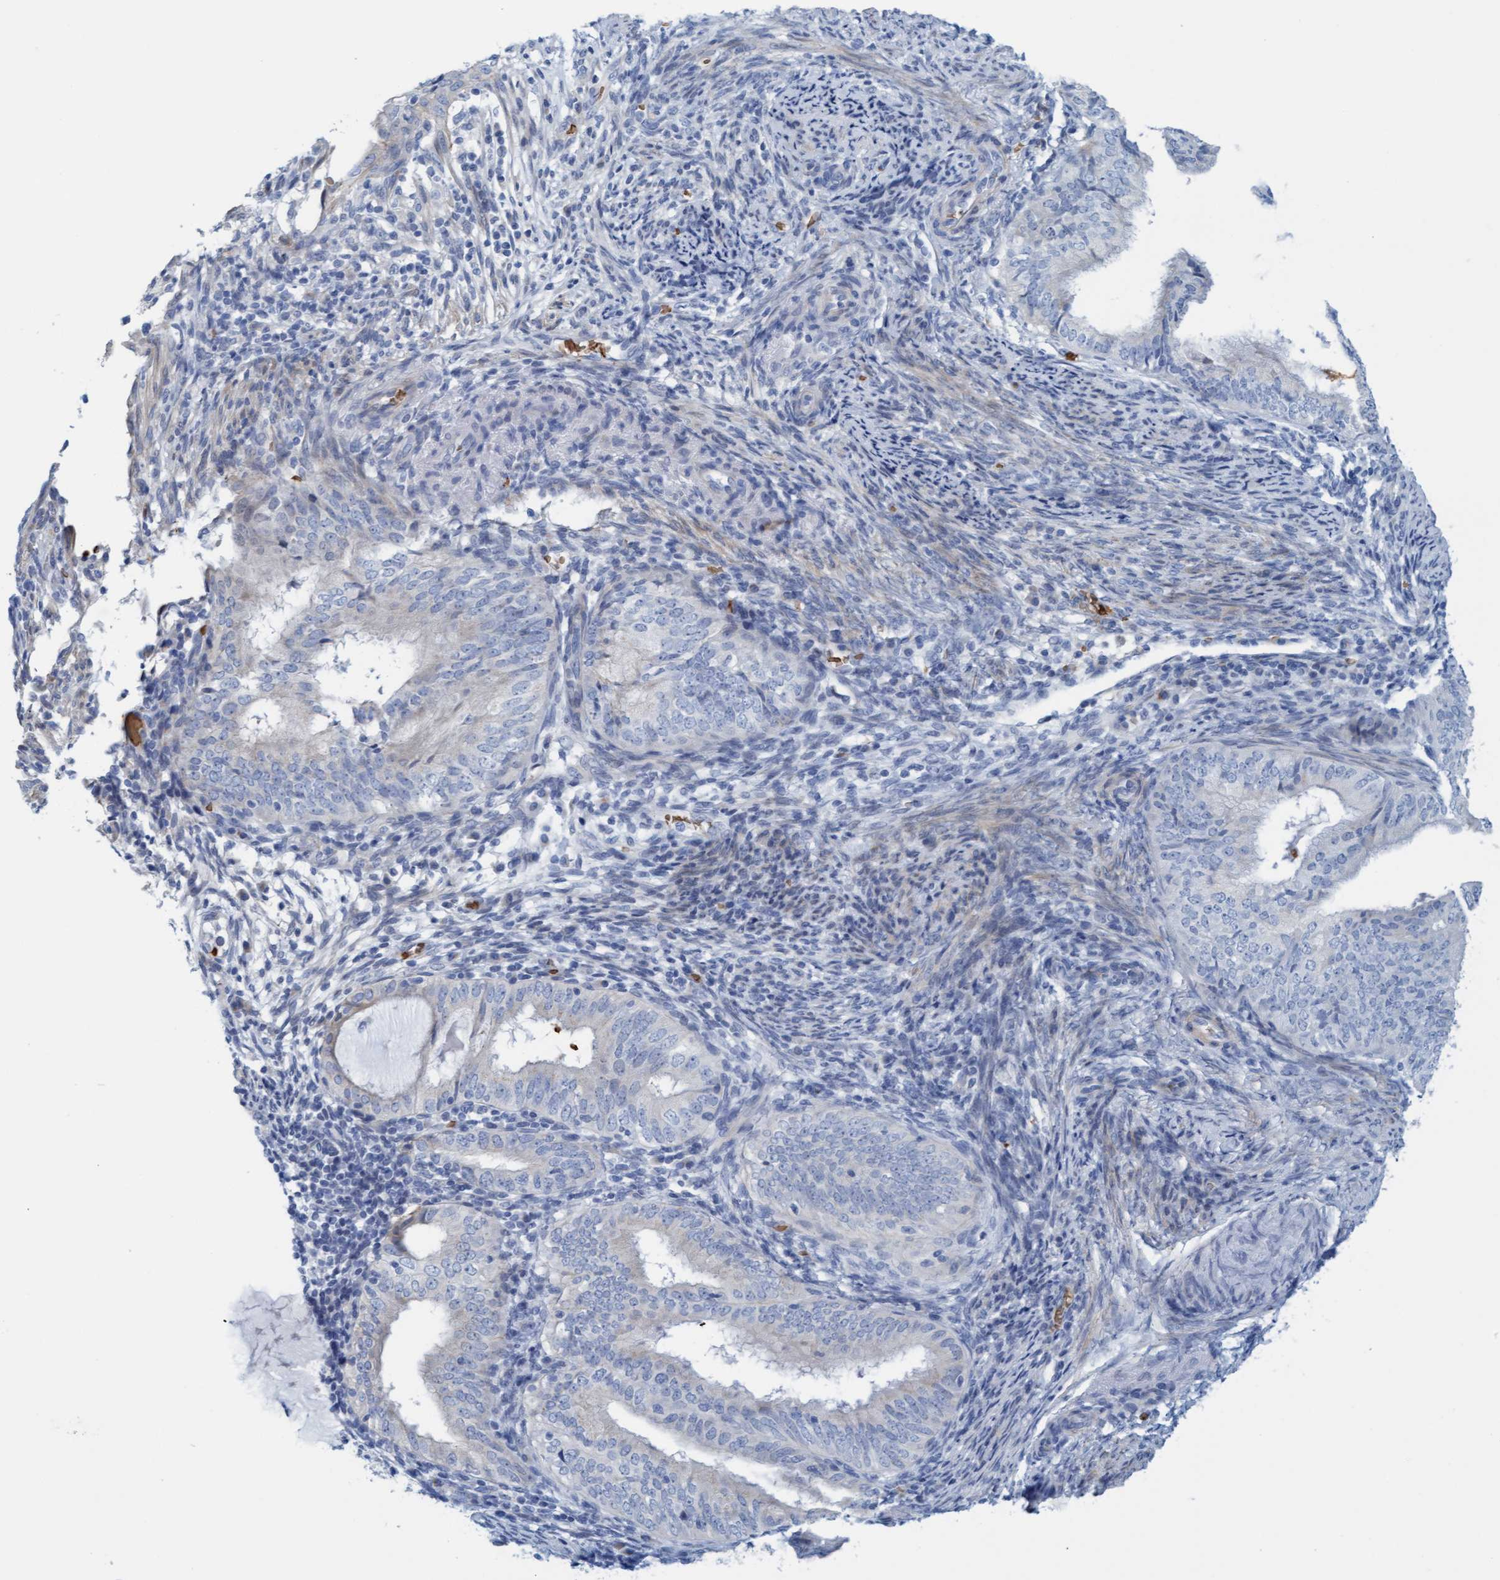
{"staining": {"intensity": "negative", "quantity": "none", "location": "none"}, "tissue": "endometrial cancer", "cell_type": "Tumor cells", "image_type": "cancer", "snomed": [{"axis": "morphology", "description": "Adenocarcinoma, NOS"}, {"axis": "topography", "description": "Endometrium"}], "caption": "Tumor cells are negative for protein expression in human endometrial cancer (adenocarcinoma).", "gene": "P2RX5", "patient": {"sex": "female", "age": 58}}